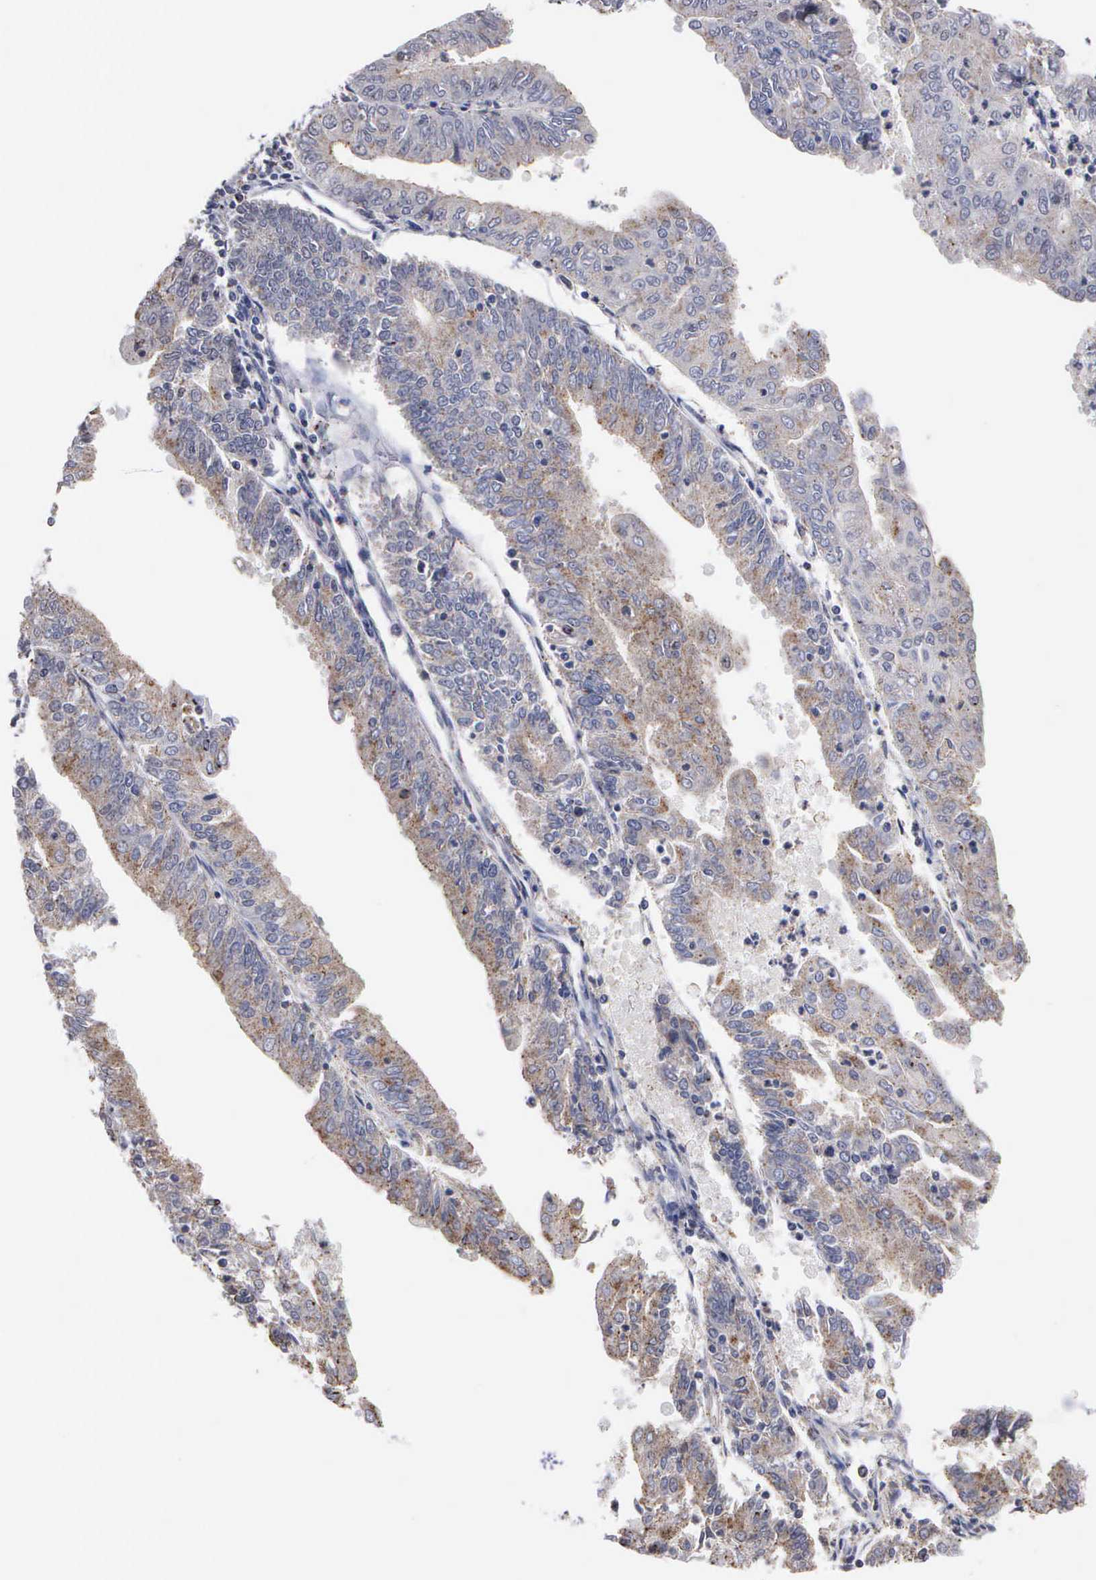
{"staining": {"intensity": "weak", "quantity": "25%-75%", "location": "cytoplasmic/membranous"}, "tissue": "endometrial cancer", "cell_type": "Tumor cells", "image_type": "cancer", "snomed": [{"axis": "morphology", "description": "Adenocarcinoma, NOS"}, {"axis": "topography", "description": "Endometrium"}], "caption": "Endometrial cancer was stained to show a protein in brown. There is low levels of weak cytoplasmic/membranous positivity in about 25%-75% of tumor cells.", "gene": "KDM6A", "patient": {"sex": "female", "age": 79}}